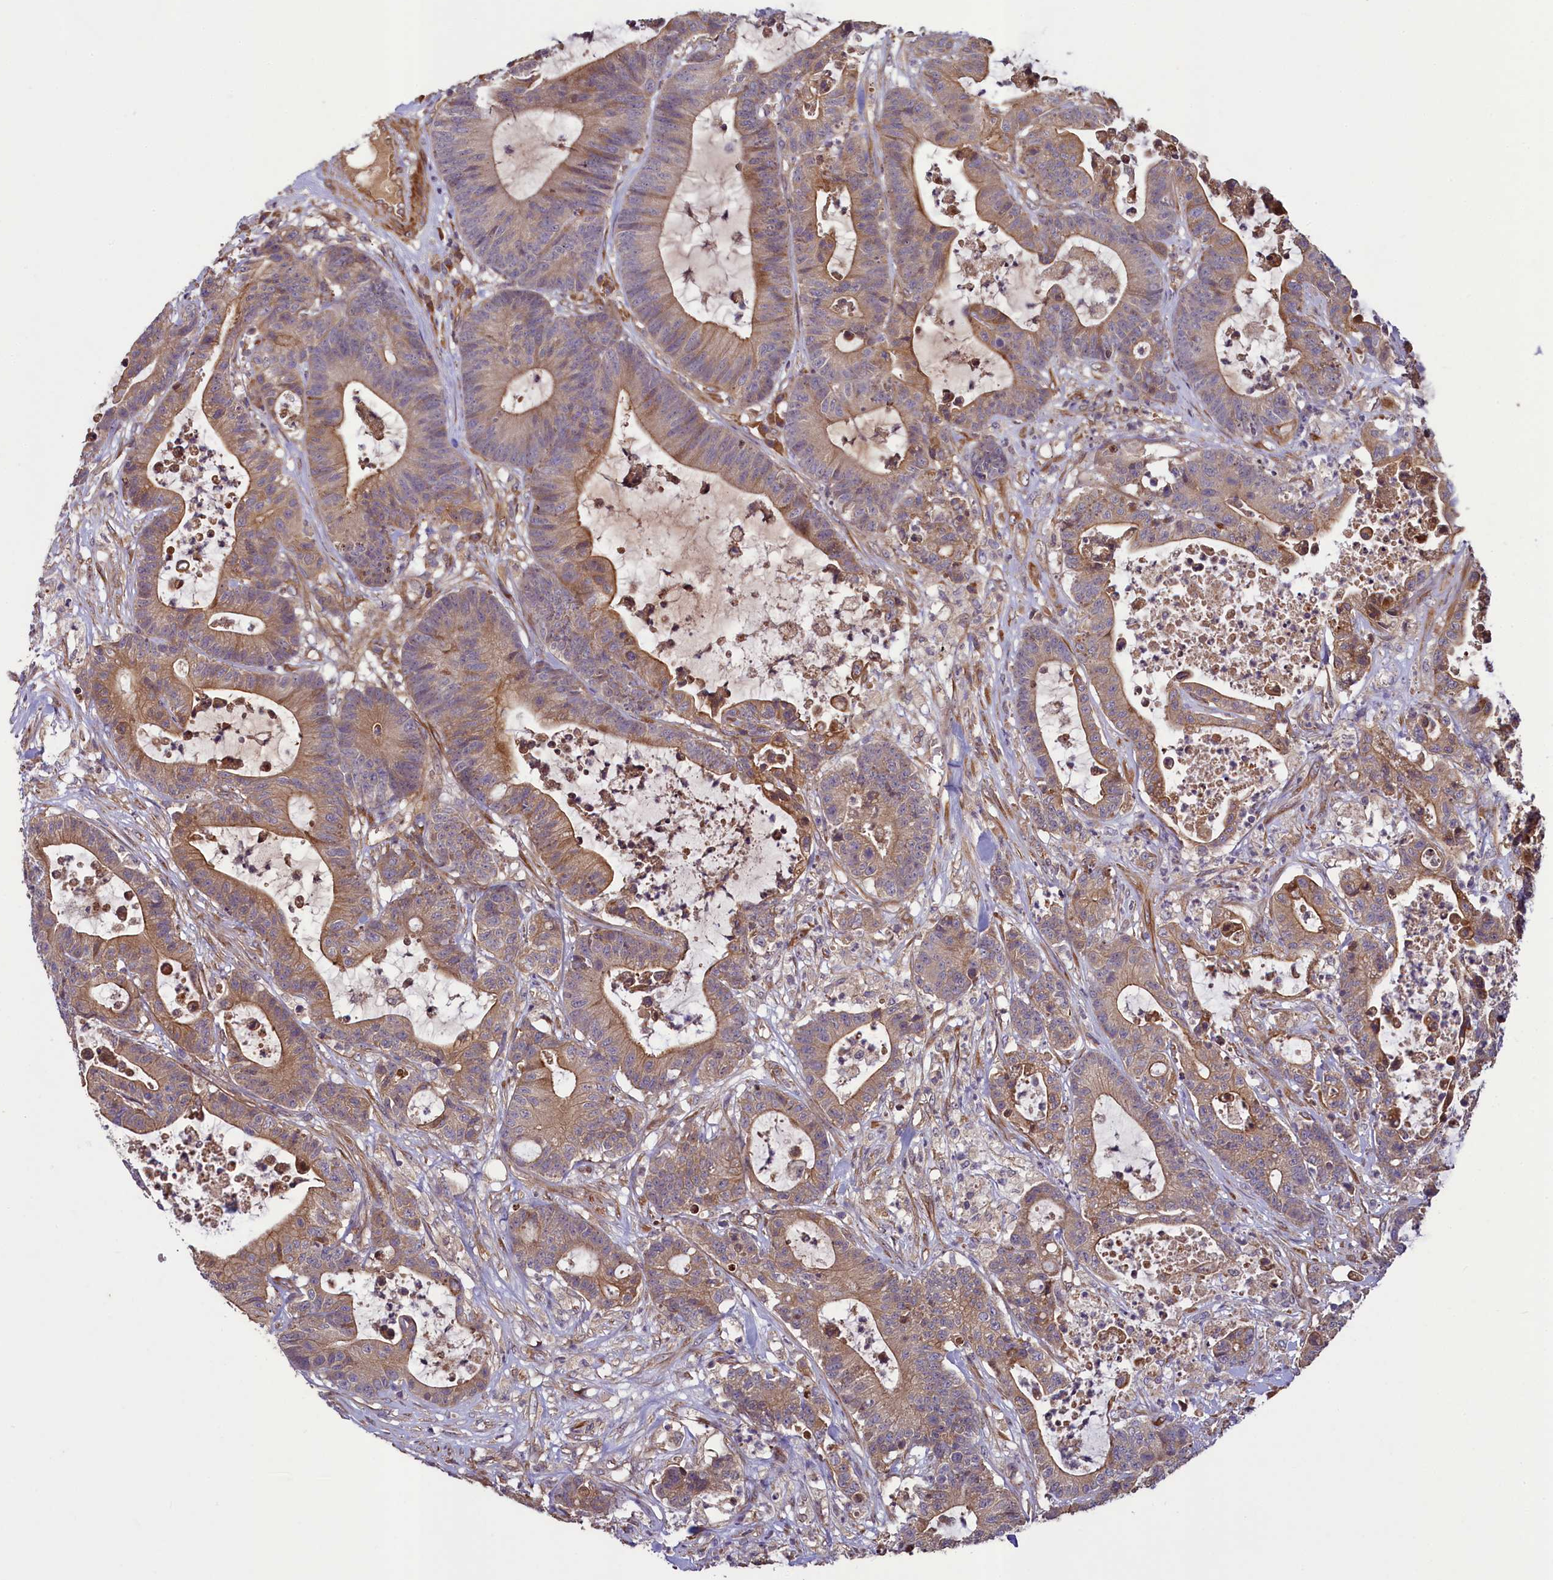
{"staining": {"intensity": "moderate", "quantity": "25%-75%", "location": "cytoplasmic/membranous"}, "tissue": "colorectal cancer", "cell_type": "Tumor cells", "image_type": "cancer", "snomed": [{"axis": "morphology", "description": "Adenocarcinoma, NOS"}, {"axis": "topography", "description": "Colon"}], "caption": "Protein staining of colorectal cancer (adenocarcinoma) tissue demonstrates moderate cytoplasmic/membranous staining in approximately 25%-75% of tumor cells.", "gene": "CCDC102A", "patient": {"sex": "female", "age": 84}}